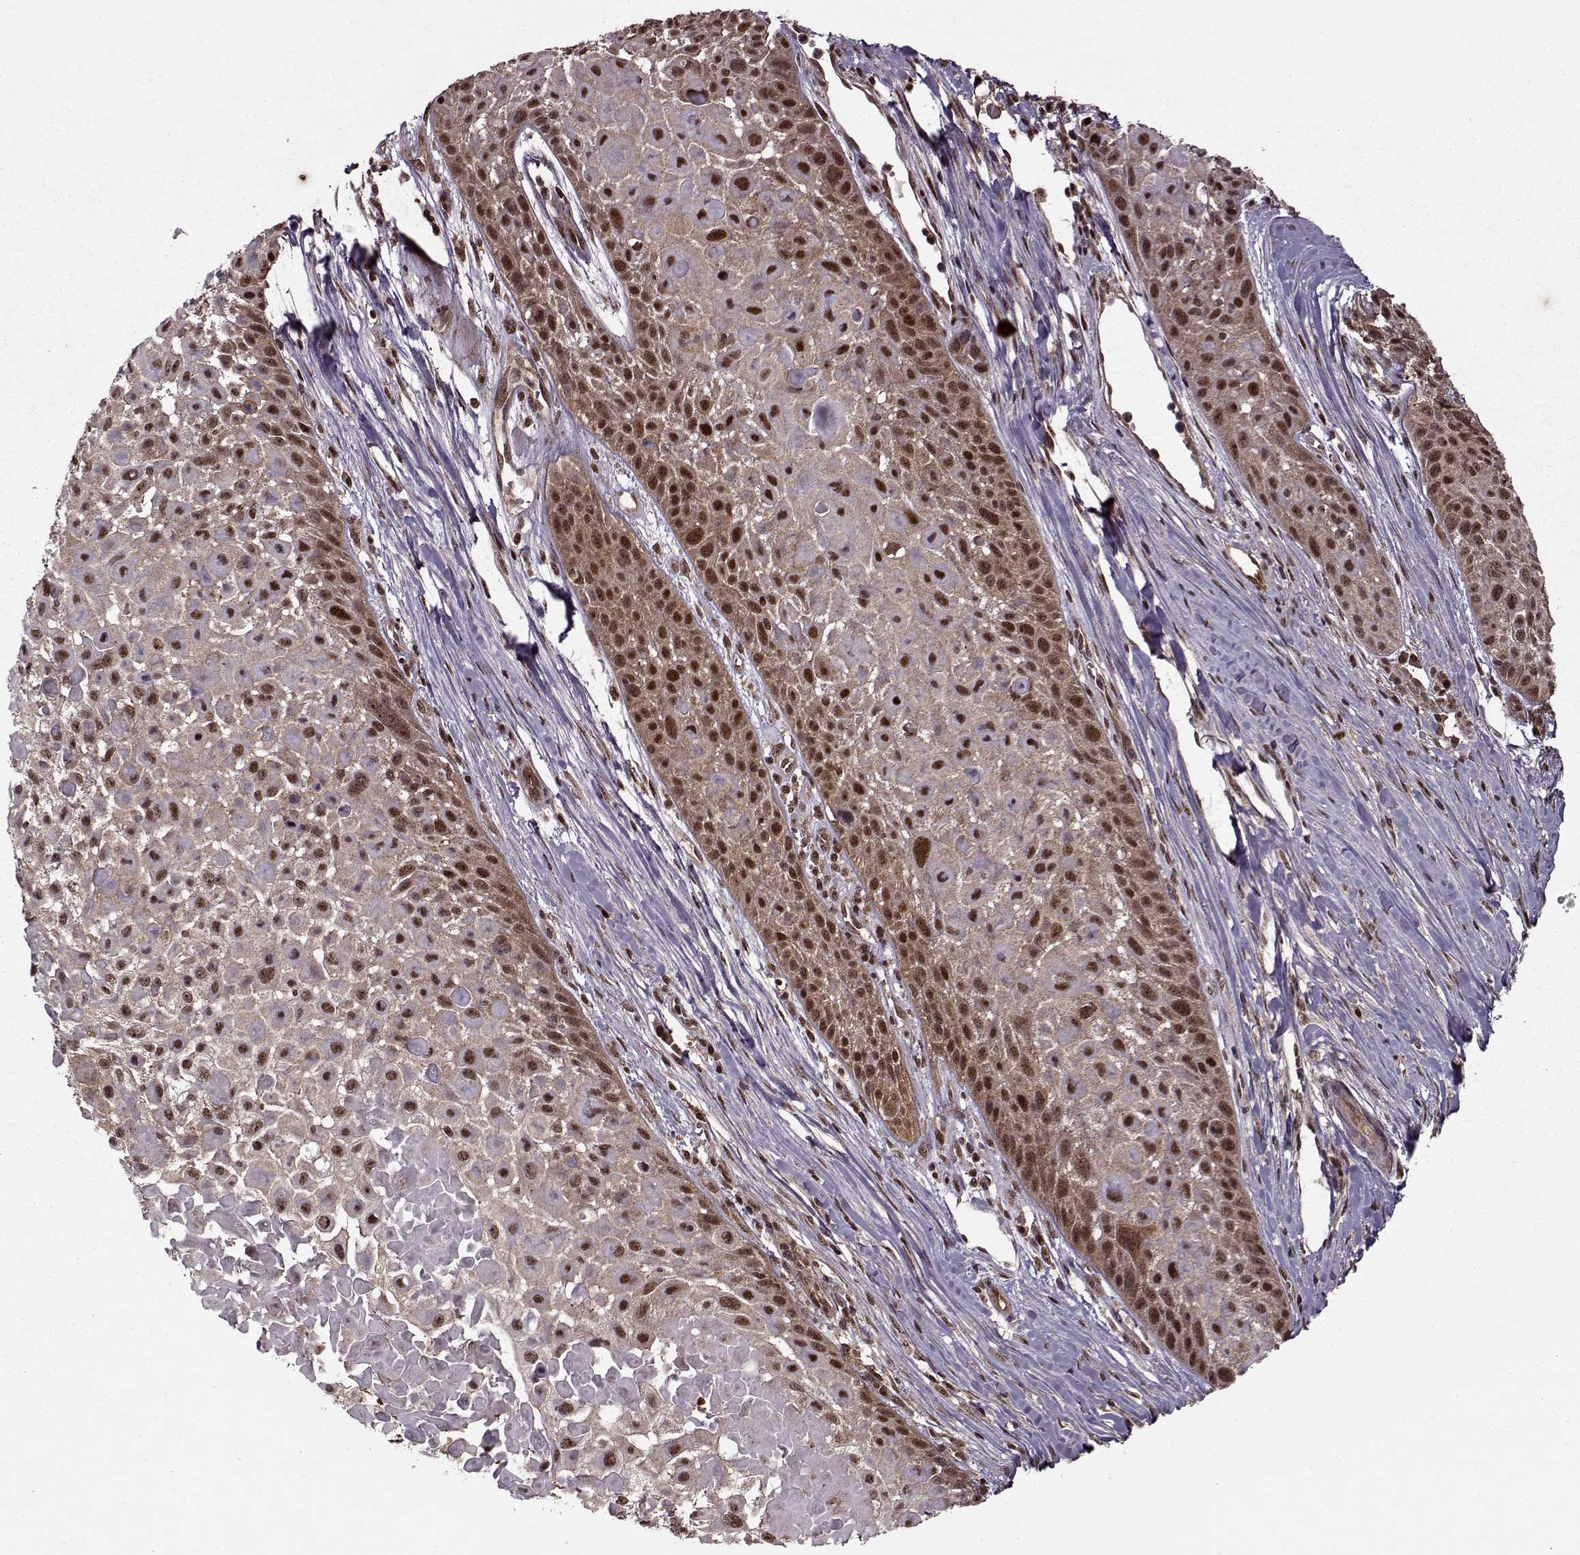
{"staining": {"intensity": "strong", "quantity": ">75%", "location": "nuclear"}, "tissue": "skin cancer", "cell_type": "Tumor cells", "image_type": "cancer", "snomed": [{"axis": "morphology", "description": "Squamous cell carcinoma, NOS"}, {"axis": "topography", "description": "Skin"}, {"axis": "topography", "description": "Anal"}], "caption": "Immunohistochemistry staining of skin cancer (squamous cell carcinoma), which demonstrates high levels of strong nuclear staining in about >75% of tumor cells indicating strong nuclear protein positivity. The staining was performed using DAB (brown) for protein detection and nuclei were counterstained in hematoxylin (blue).", "gene": "PSMA7", "patient": {"sex": "female", "age": 75}}